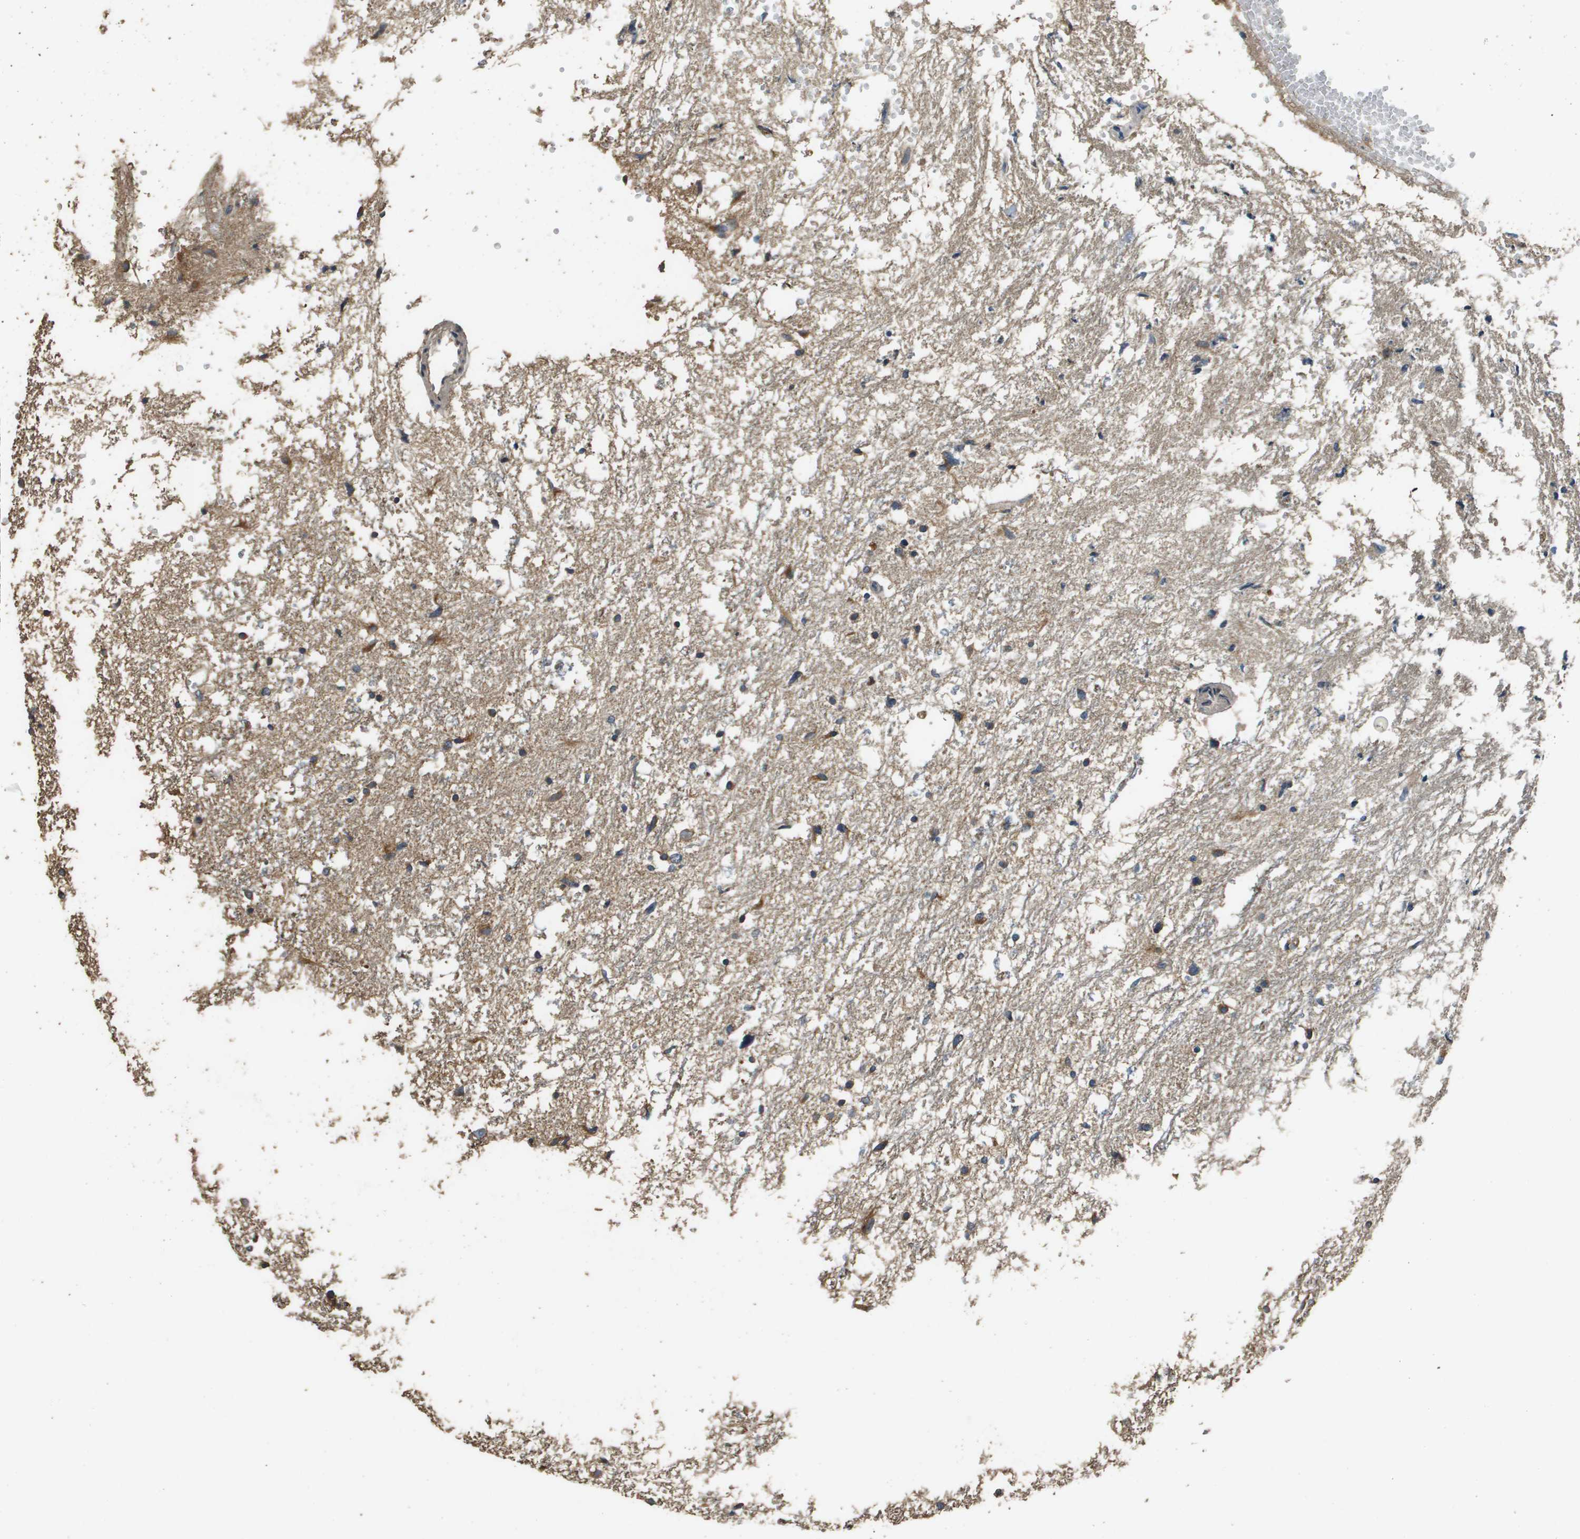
{"staining": {"intensity": "moderate", "quantity": "25%-75%", "location": "cytoplasmic/membranous"}, "tissue": "glioma", "cell_type": "Tumor cells", "image_type": "cancer", "snomed": [{"axis": "morphology", "description": "Glioma, malignant, High grade"}, {"axis": "topography", "description": "Brain"}], "caption": "DAB (3,3'-diaminobenzidine) immunohistochemical staining of human high-grade glioma (malignant) demonstrates moderate cytoplasmic/membranous protein staining in about 25%-75% of tumor cells.", "gene": "RAB6B", "patient": {"sex": "female", "age": 59}}